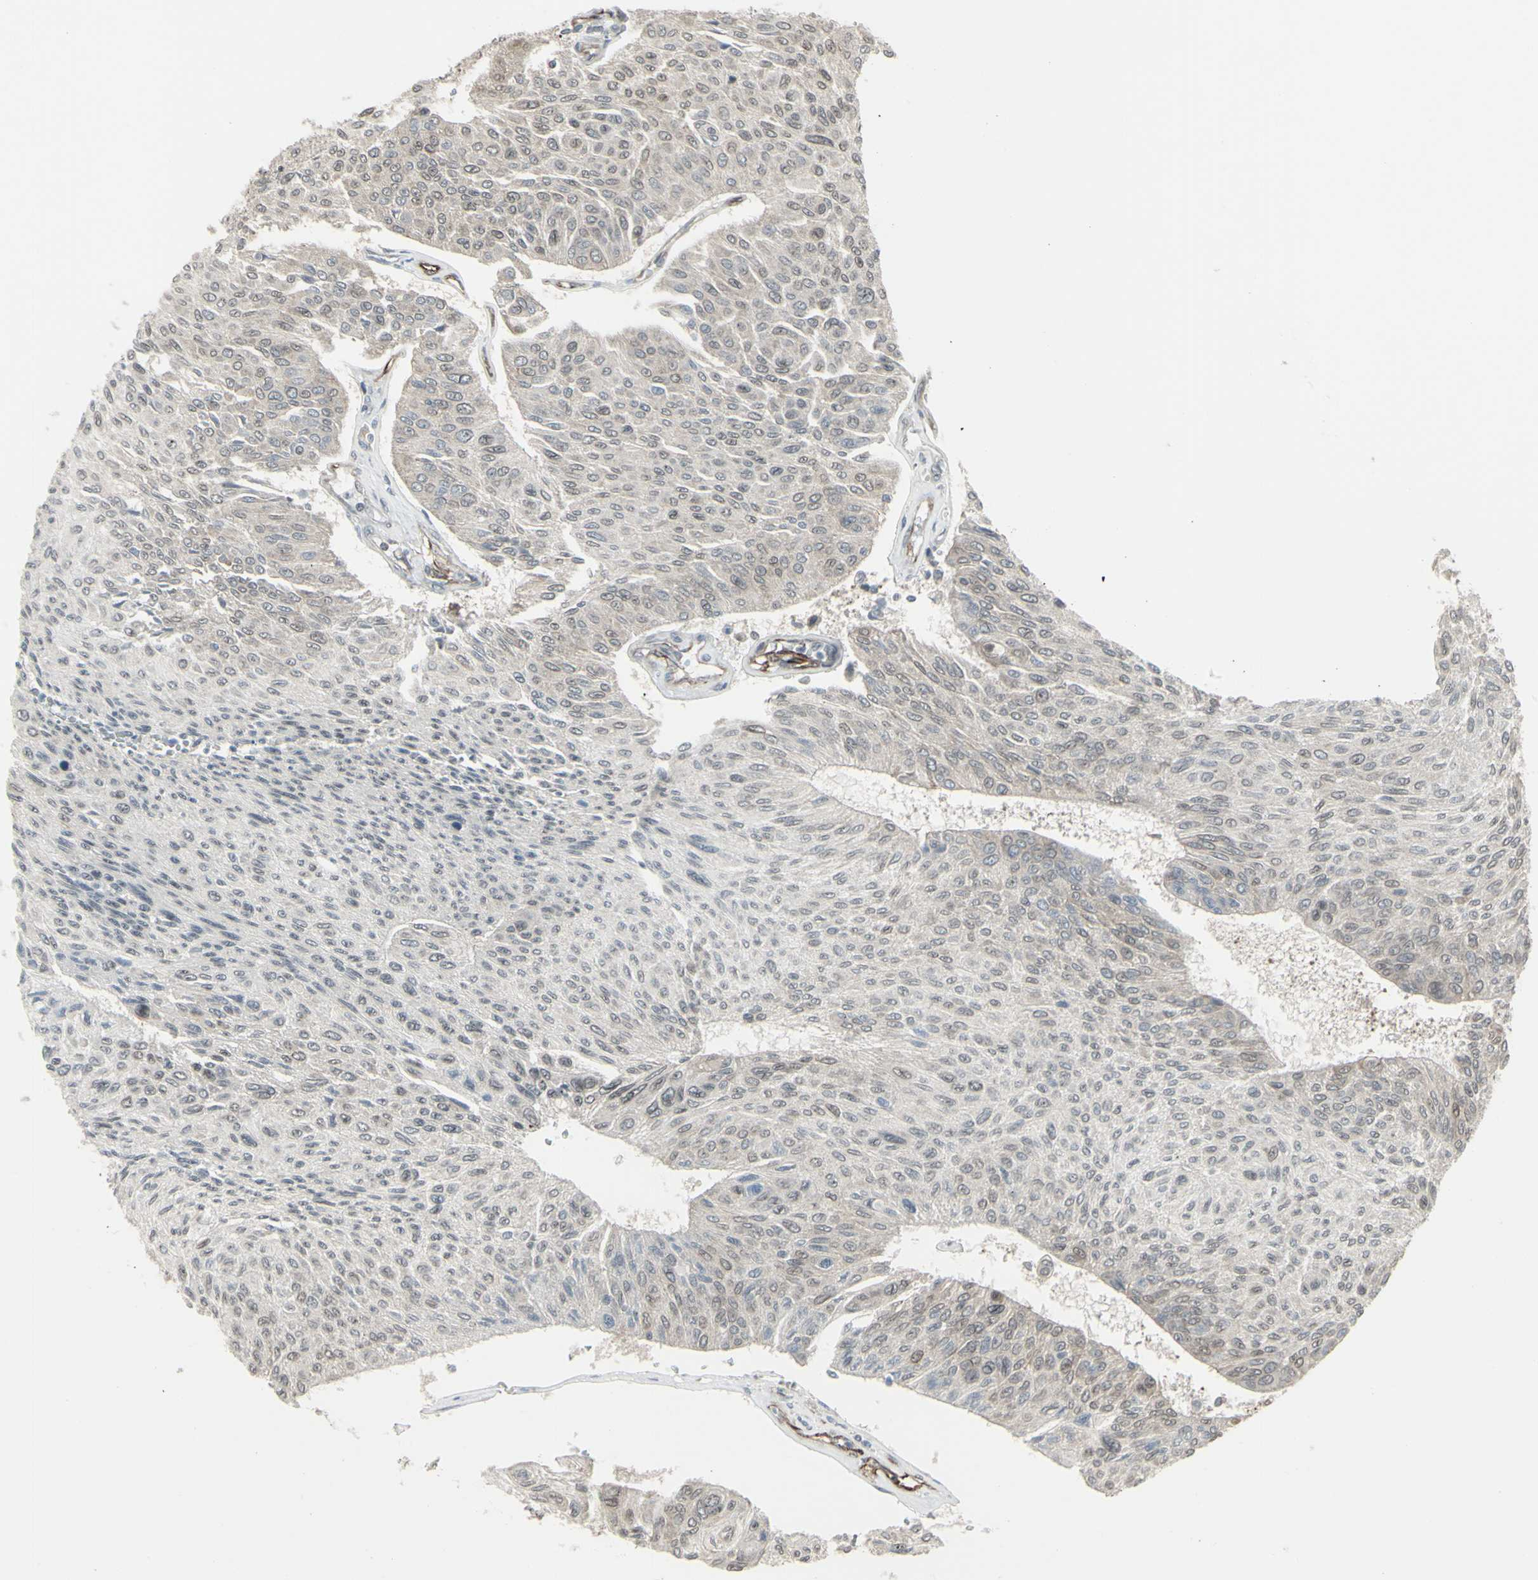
{"staining": {"intensity": "weak", "quantity": "<25%", "location": "cytoplasmic/membranous,nuclear"}, "tissue": "urothelial cancer", "cell_type": "Tumor cells", "image_type": "cancer", "snomed": [{"axis": "morphology", "description": "Urothelial carcinoma, High grade"}, {"axis": "topography", "description": "Urinary bladder"}], "caption": "Micrograph shows no significant protein staining in tumor cells of urothelial cancer.", "gene": "DTX3L", "patient": {"sex": "male", "age": 66}}